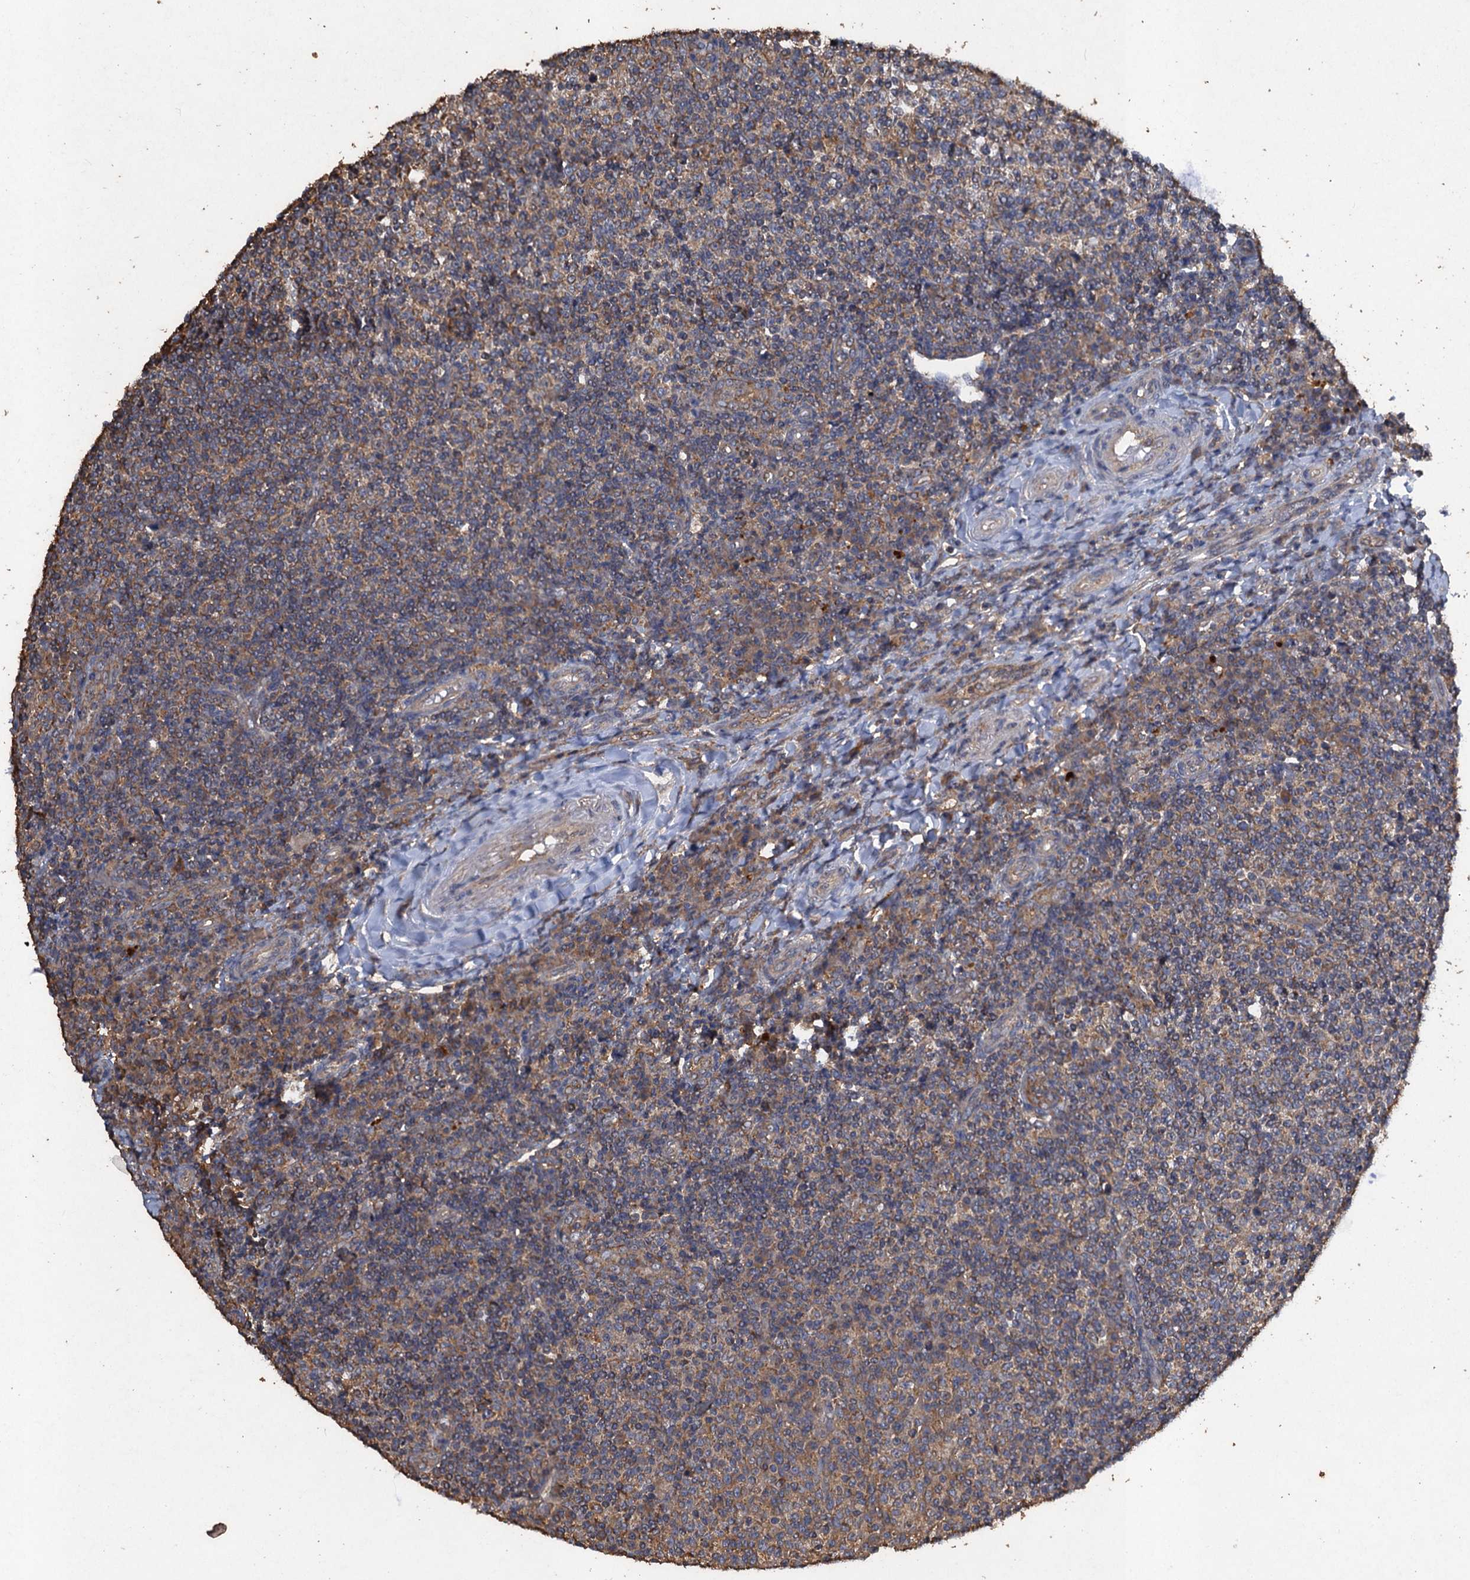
{"staining": {"intensity": "weak", "quantity": "25%-75%", "location": "cytoplasmic/membranous"}, "tissue": "tonsil", "cell_type": "Germinal center cells", "image_type": "normal", "snomed": [{"axis": "morphology", "description": "Normal tissue, NOS"}, {"axis": "topography", "description": "Tonsil"}], "caption": "A high-resolution micrograph shows immunohistochemistry (IHC) staining of normal tonsil, which demonstrates weak cytoplasmic/membranous positivity in about 25%-75% of germinal center cells.", "gene": "SCUBE3", "patient": {"sex": "female", "age": 19}}